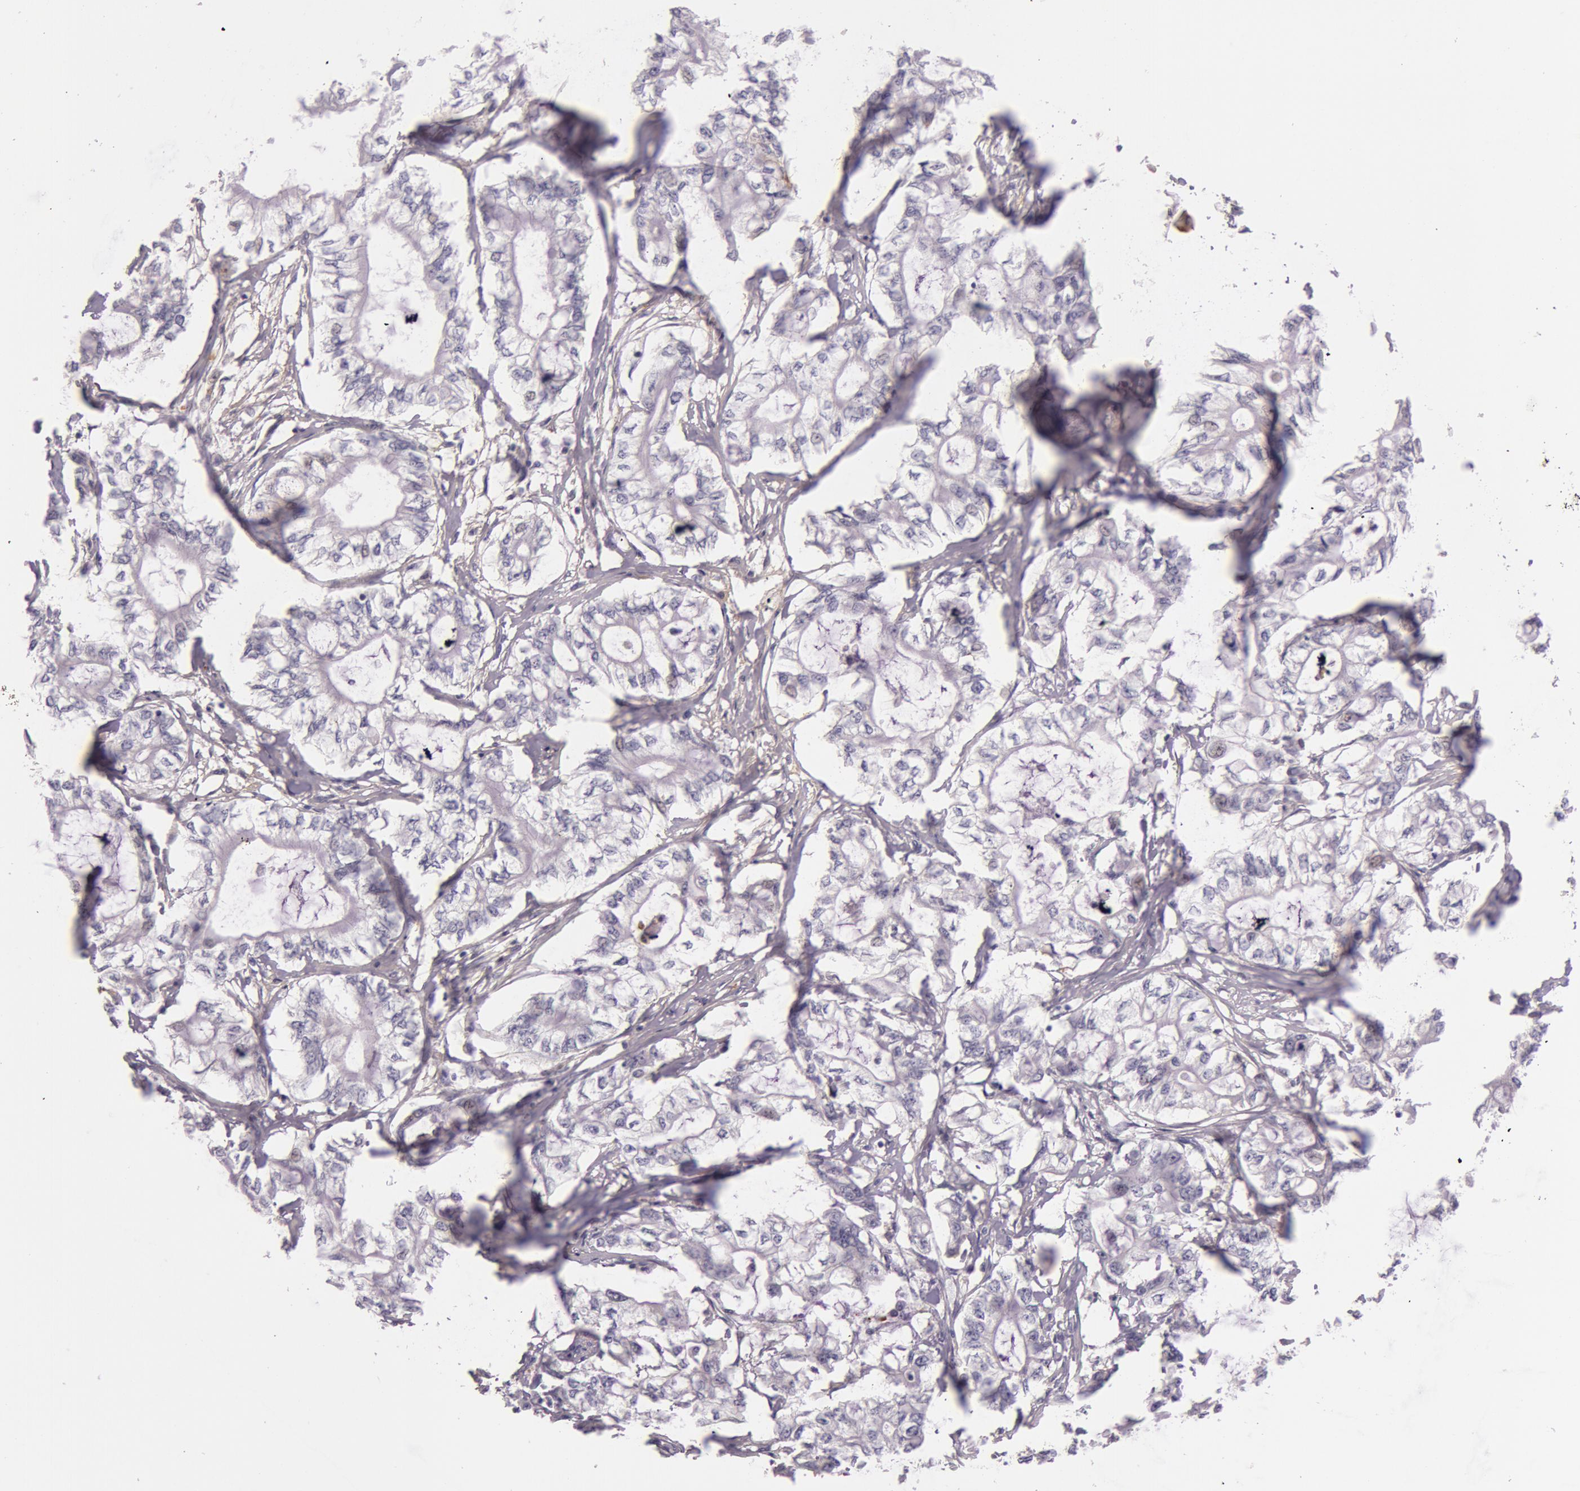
{"staining": {"intensity": "negative", "quantity": "none", "location": "none"}, "tissue": "pancreatic cancer", "cell_type": "Tumor cells", "image_type": "cancer", "snomed": [{"axis": "morphology", "description": "Adenocarcinoma, NOS"}, {"axis": "topography", "description": "Pancreas"}], "caption": "Photomicrograph shows no significant protein positivity in tumor cells of adenocarcinoma (pancreatic).", "gene": "C4BPA", "patient": {"sex": "male", "age": 79}}